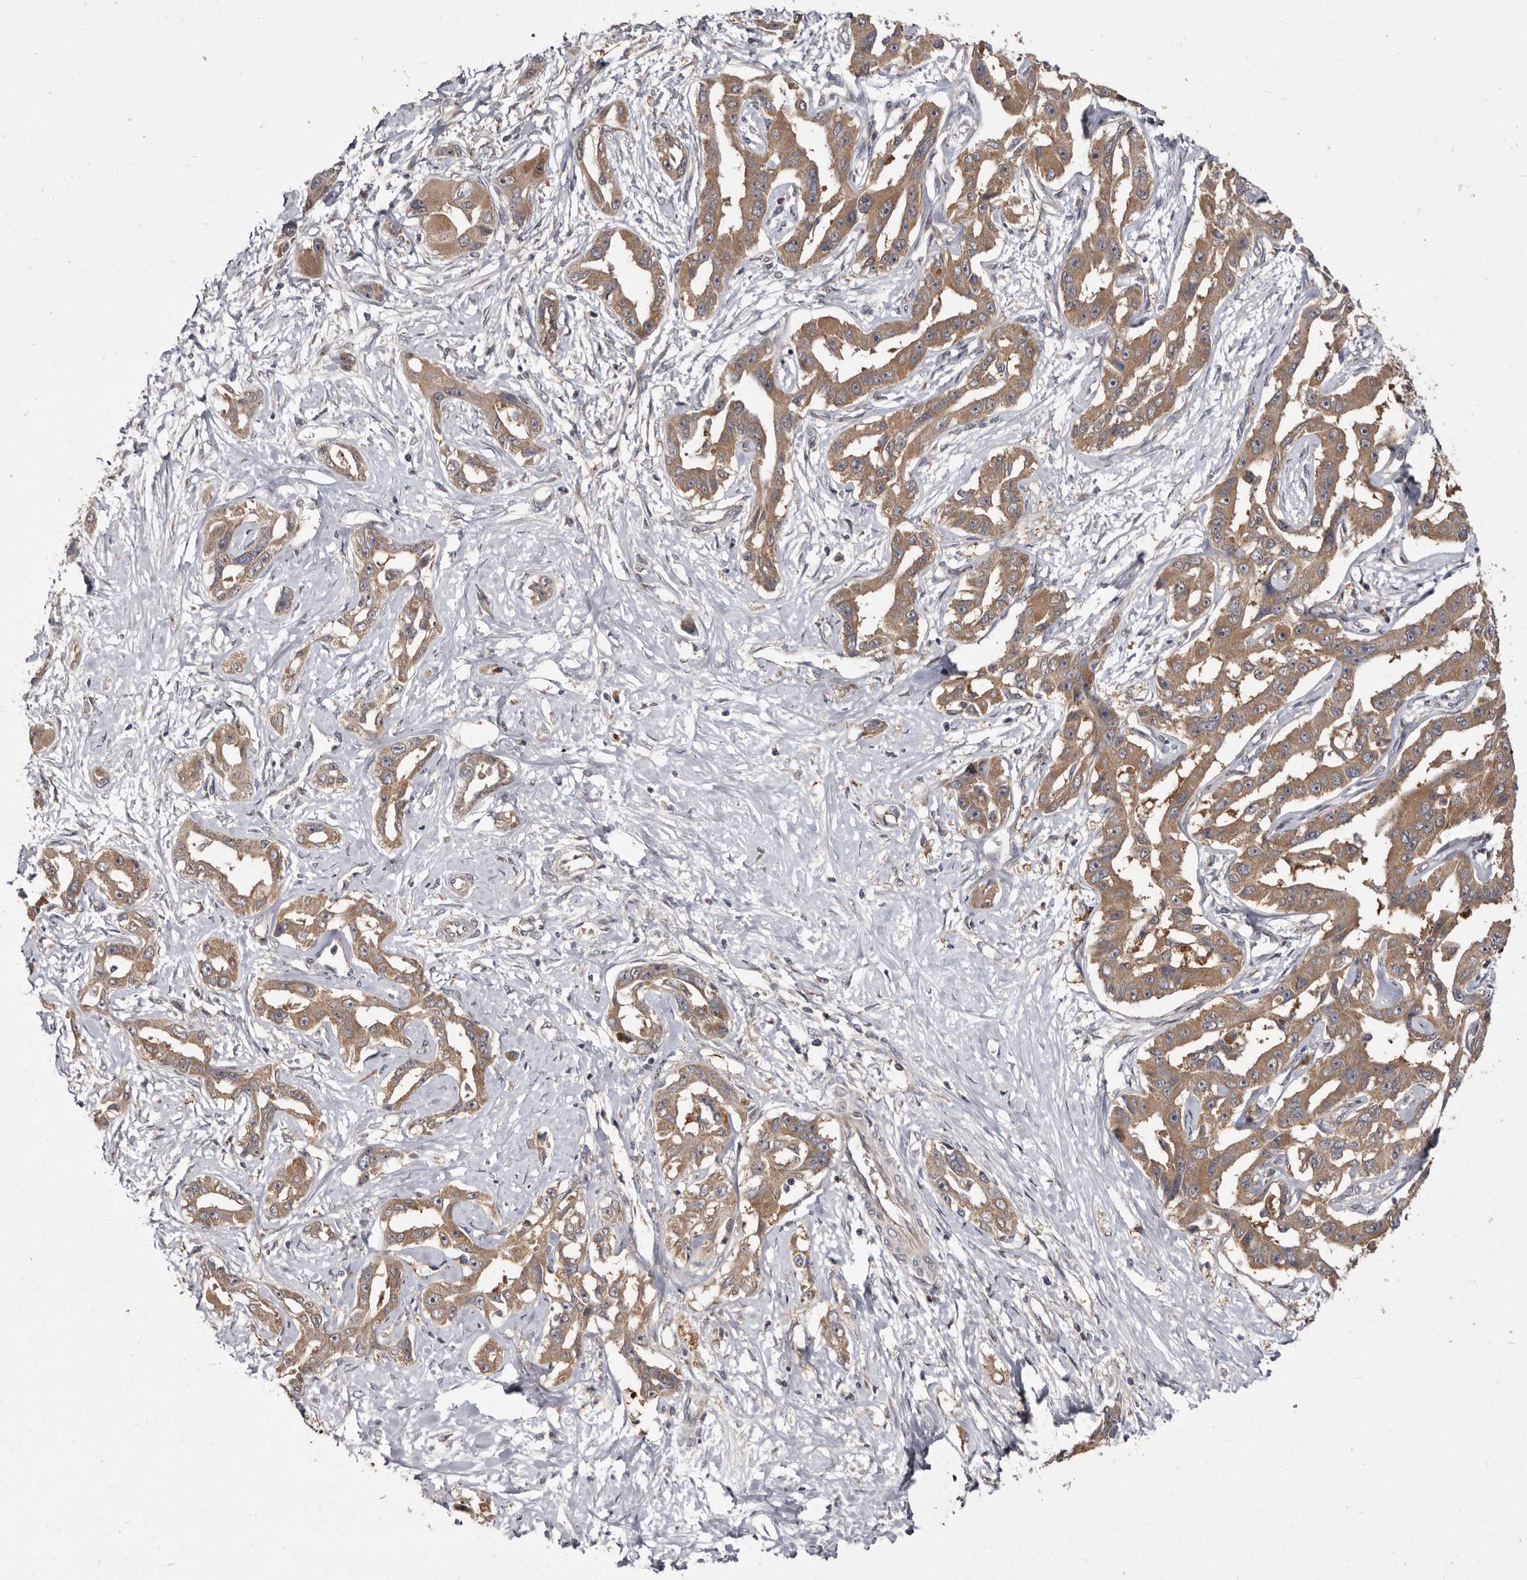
{"staining": {"intensity": "moderate", "quantity": ">75%", "location": "cytoplasmic/membranous"}, "tissue": "liver cancer", "cell_type": "Tumor cells", "image_type": "cancer", "snomed": [{"axis": "morphology", "description": "Cholangiocarcinoma"}, {"axis": "topography", "description": "Liver"}], "caption": "This photomicrograph displays cholangiocarcinoma (liver) stained with IHC to label a protein in brown. The cytoplasmic/membranous of tumor cells show moderate positivity for the protein. Nuclei are counter-stained blue.", "gene": "FLAD1", "patient": {"sex": "male", "age": 59}}